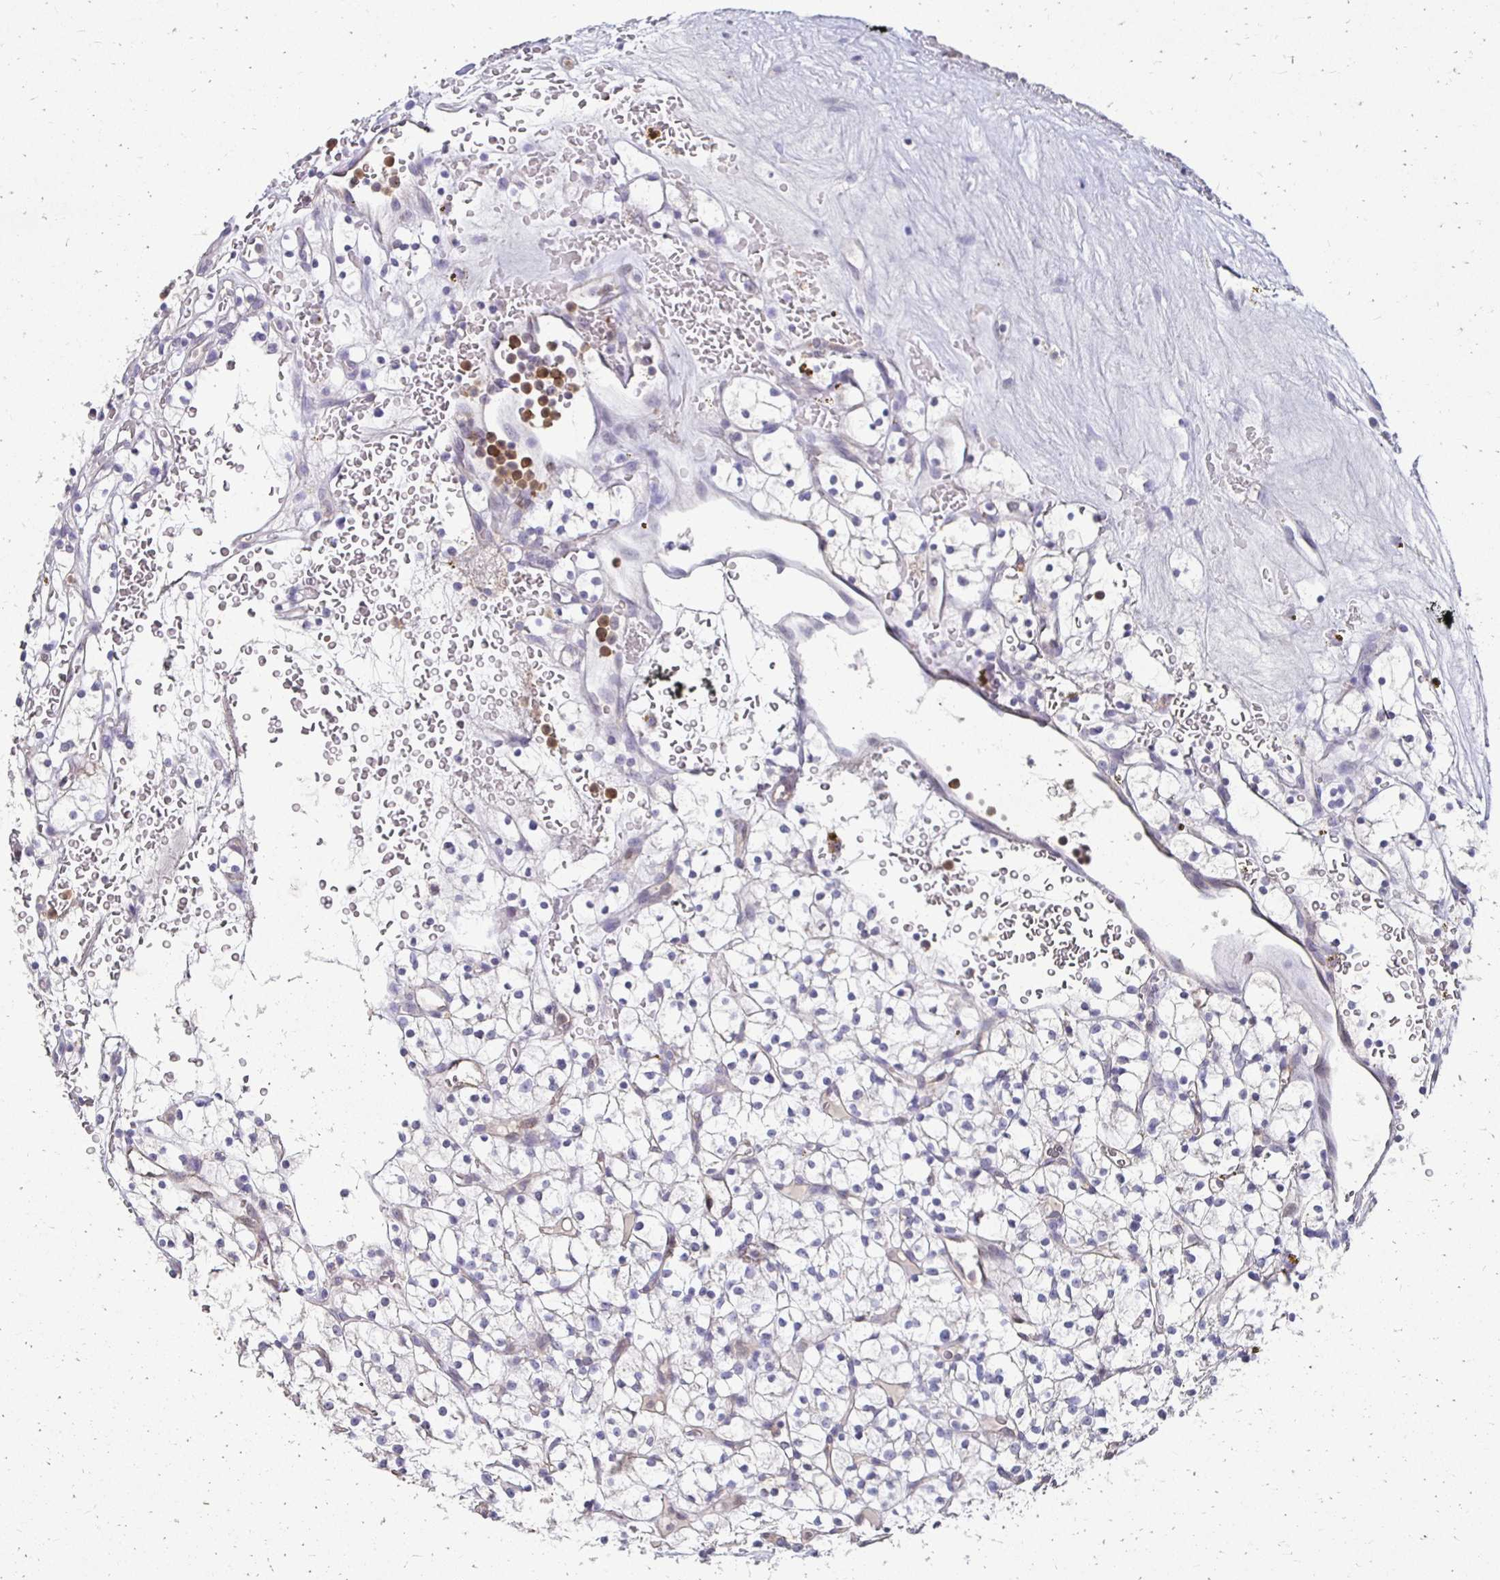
{"staining": {"intensity": "negative", "quantity": "none", "location": "none"}, "tissue": "renal cancer", "cell_type": "Tumor cells", "image_type": "cancer", "snomed": [{"axis": "morphology", "description": "Adenocarcinoma, NOS"}, {"axis": "topography", "description": "Kidney"}], "caption": "Immunohistochemistry (IHC) of human renal cancer (adenocarcinoma) displays no positivity in tumor cells.", "gene": "GK2", "patient": {"sex": "female", "age": 64}}